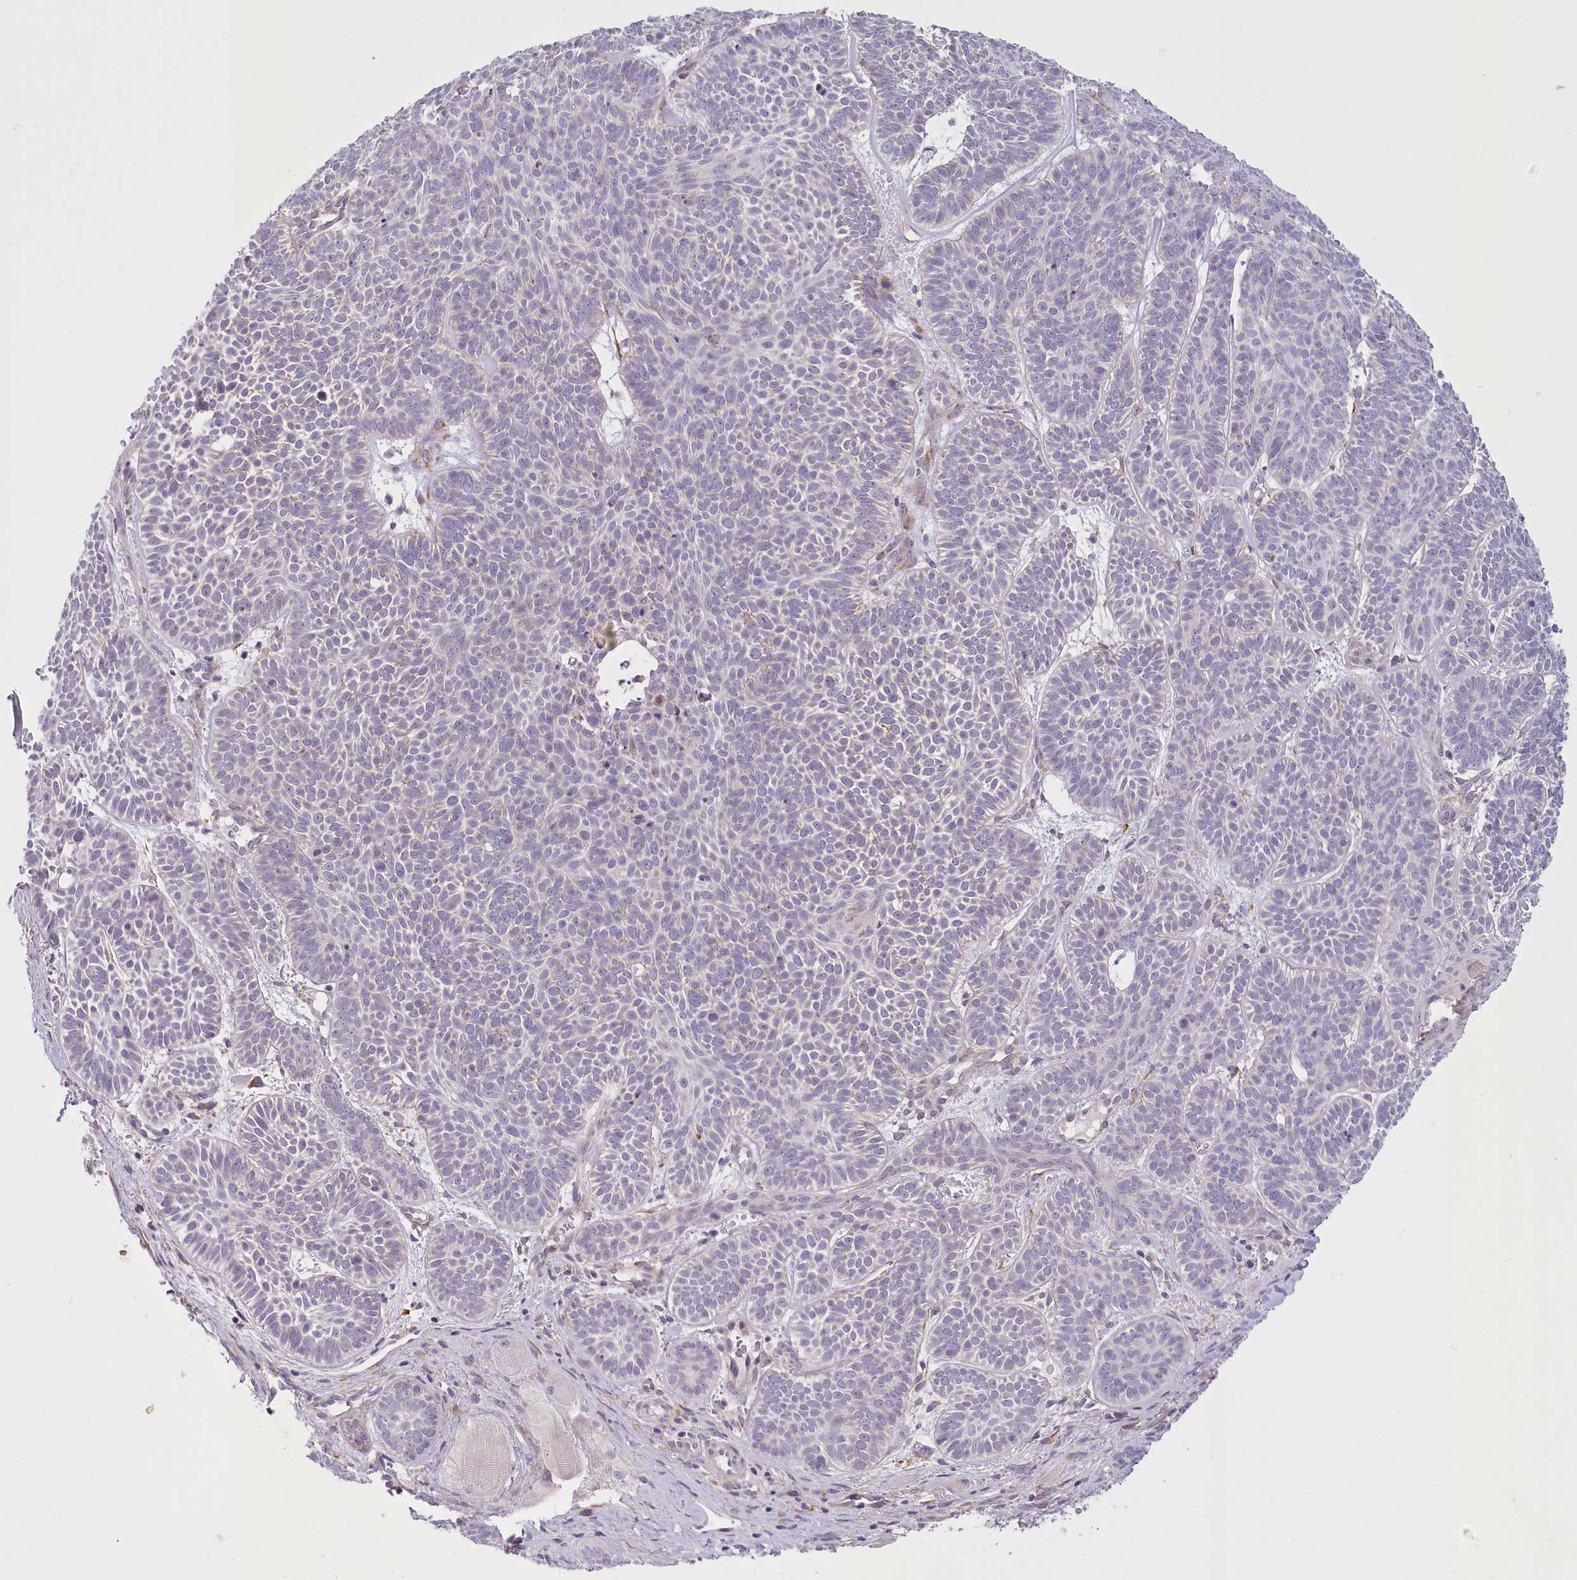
{"staining": {"intensity": "negative", "quantity": "none", "location": "none"}, "tissue": "skin cancer", "cell_type": "Tumor cells", "image_type": "cancer", "snomed": [{"axis": "morphology", "description": "Basal cell carcinoma"}, {"axis": "topography", "description": "Skin"}], "caption": "The immunohistochemistry (IHC) photomicrograph has no significant staining in tumor cells of skin cancer (basal cell carcinoma) tissue.", "gene": "NCKAP5", "patient": {"sex": "male", "age": 85}}